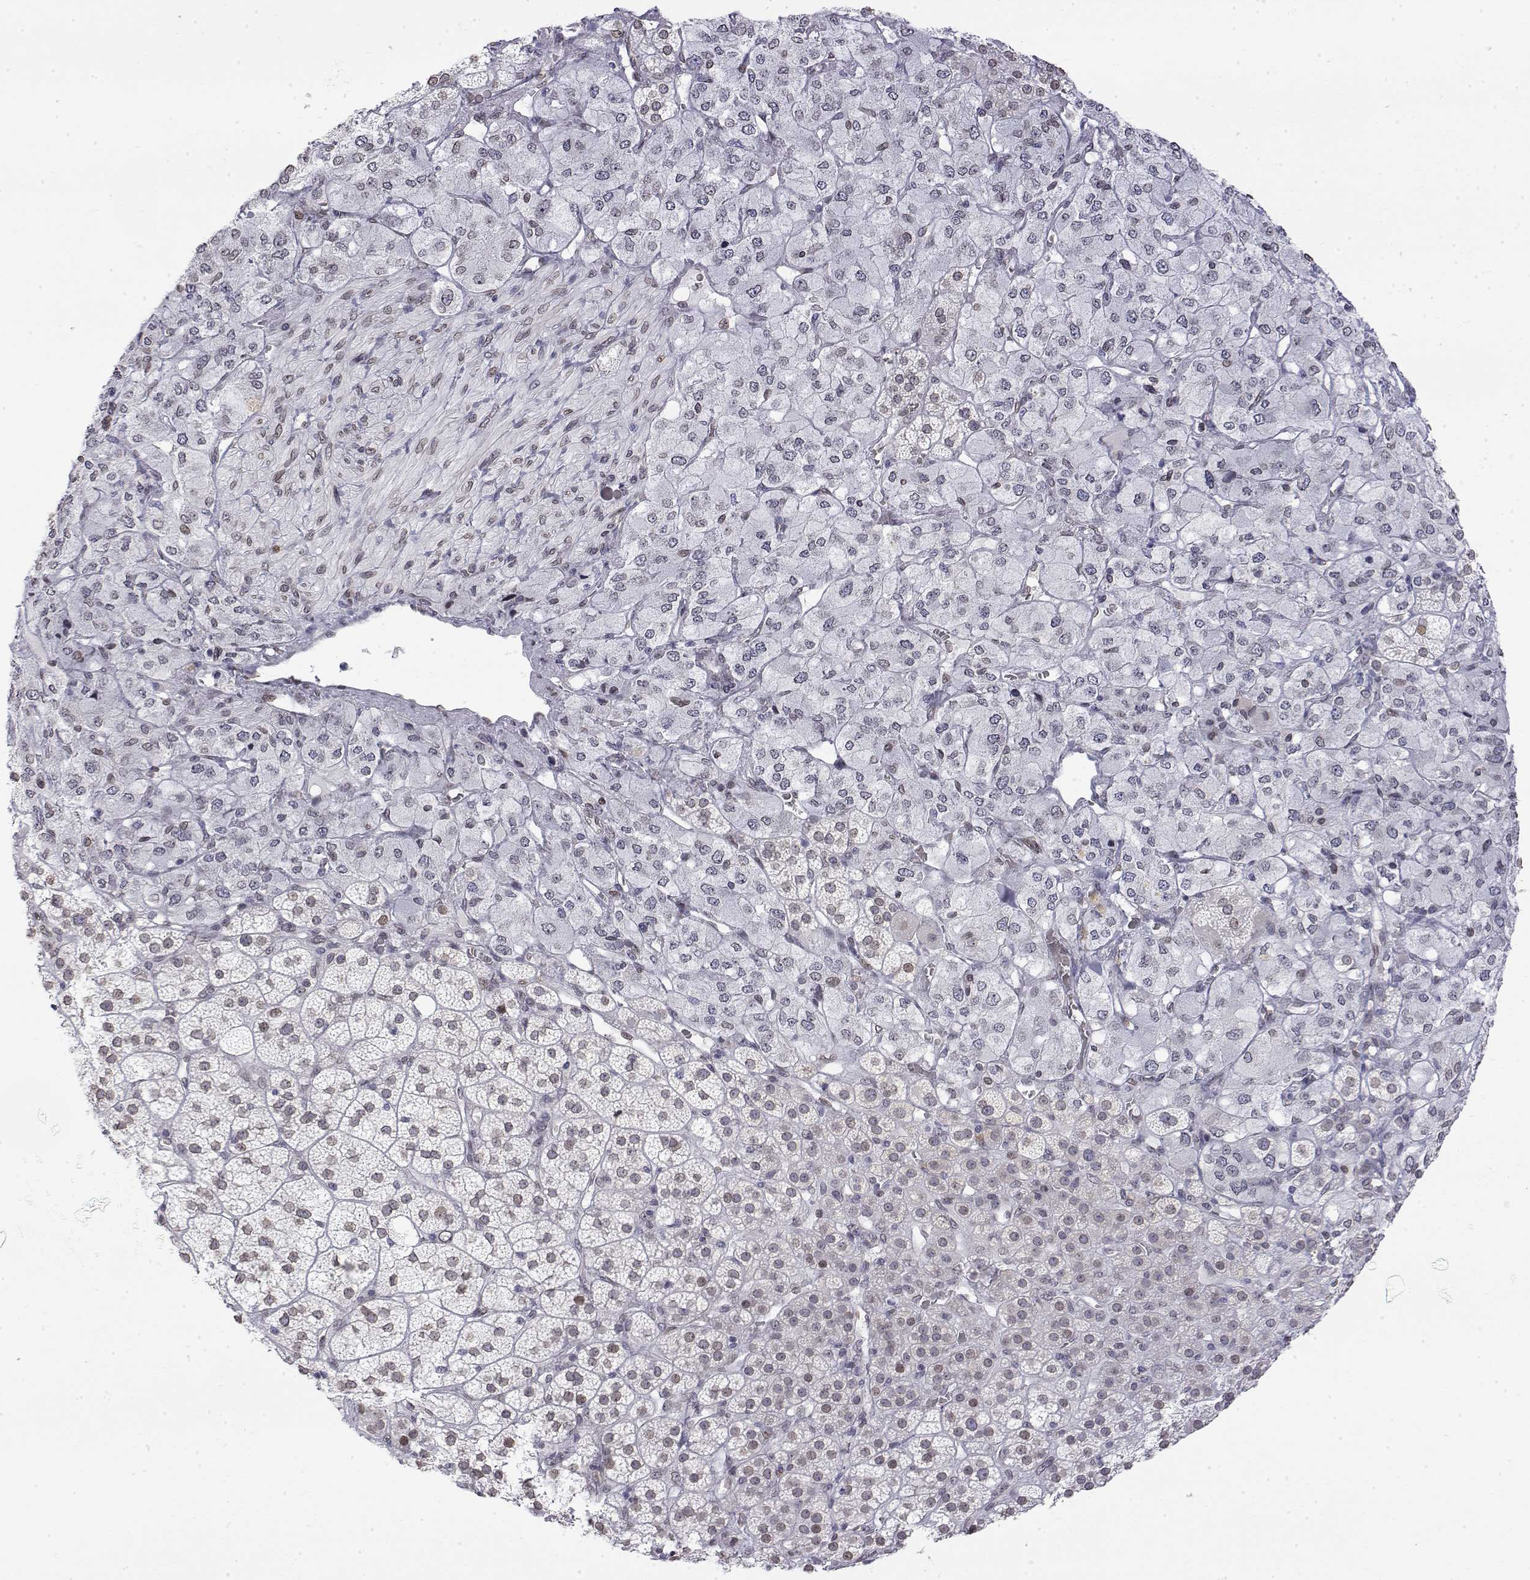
{"staining": {"intensity": "moderate", "quantity": "25%-75%", "location": "nuclear"}, "tissue": "adrenal gland", "cell_type": "Glandular cells", "image_type": "normal", "snomed": [{"axis": "morphology", "description": "Normal tissue, NOS"}, {"axis": "topography", "description": "Adrenal gland"}], "caption": "Moderate nuclear expression for a protein is identified in about 25%-75% of glandular cells of benign adrenal gland using IHC.", "gene": "ZNF532", "patient": {"sex": "female", "age": 60}}